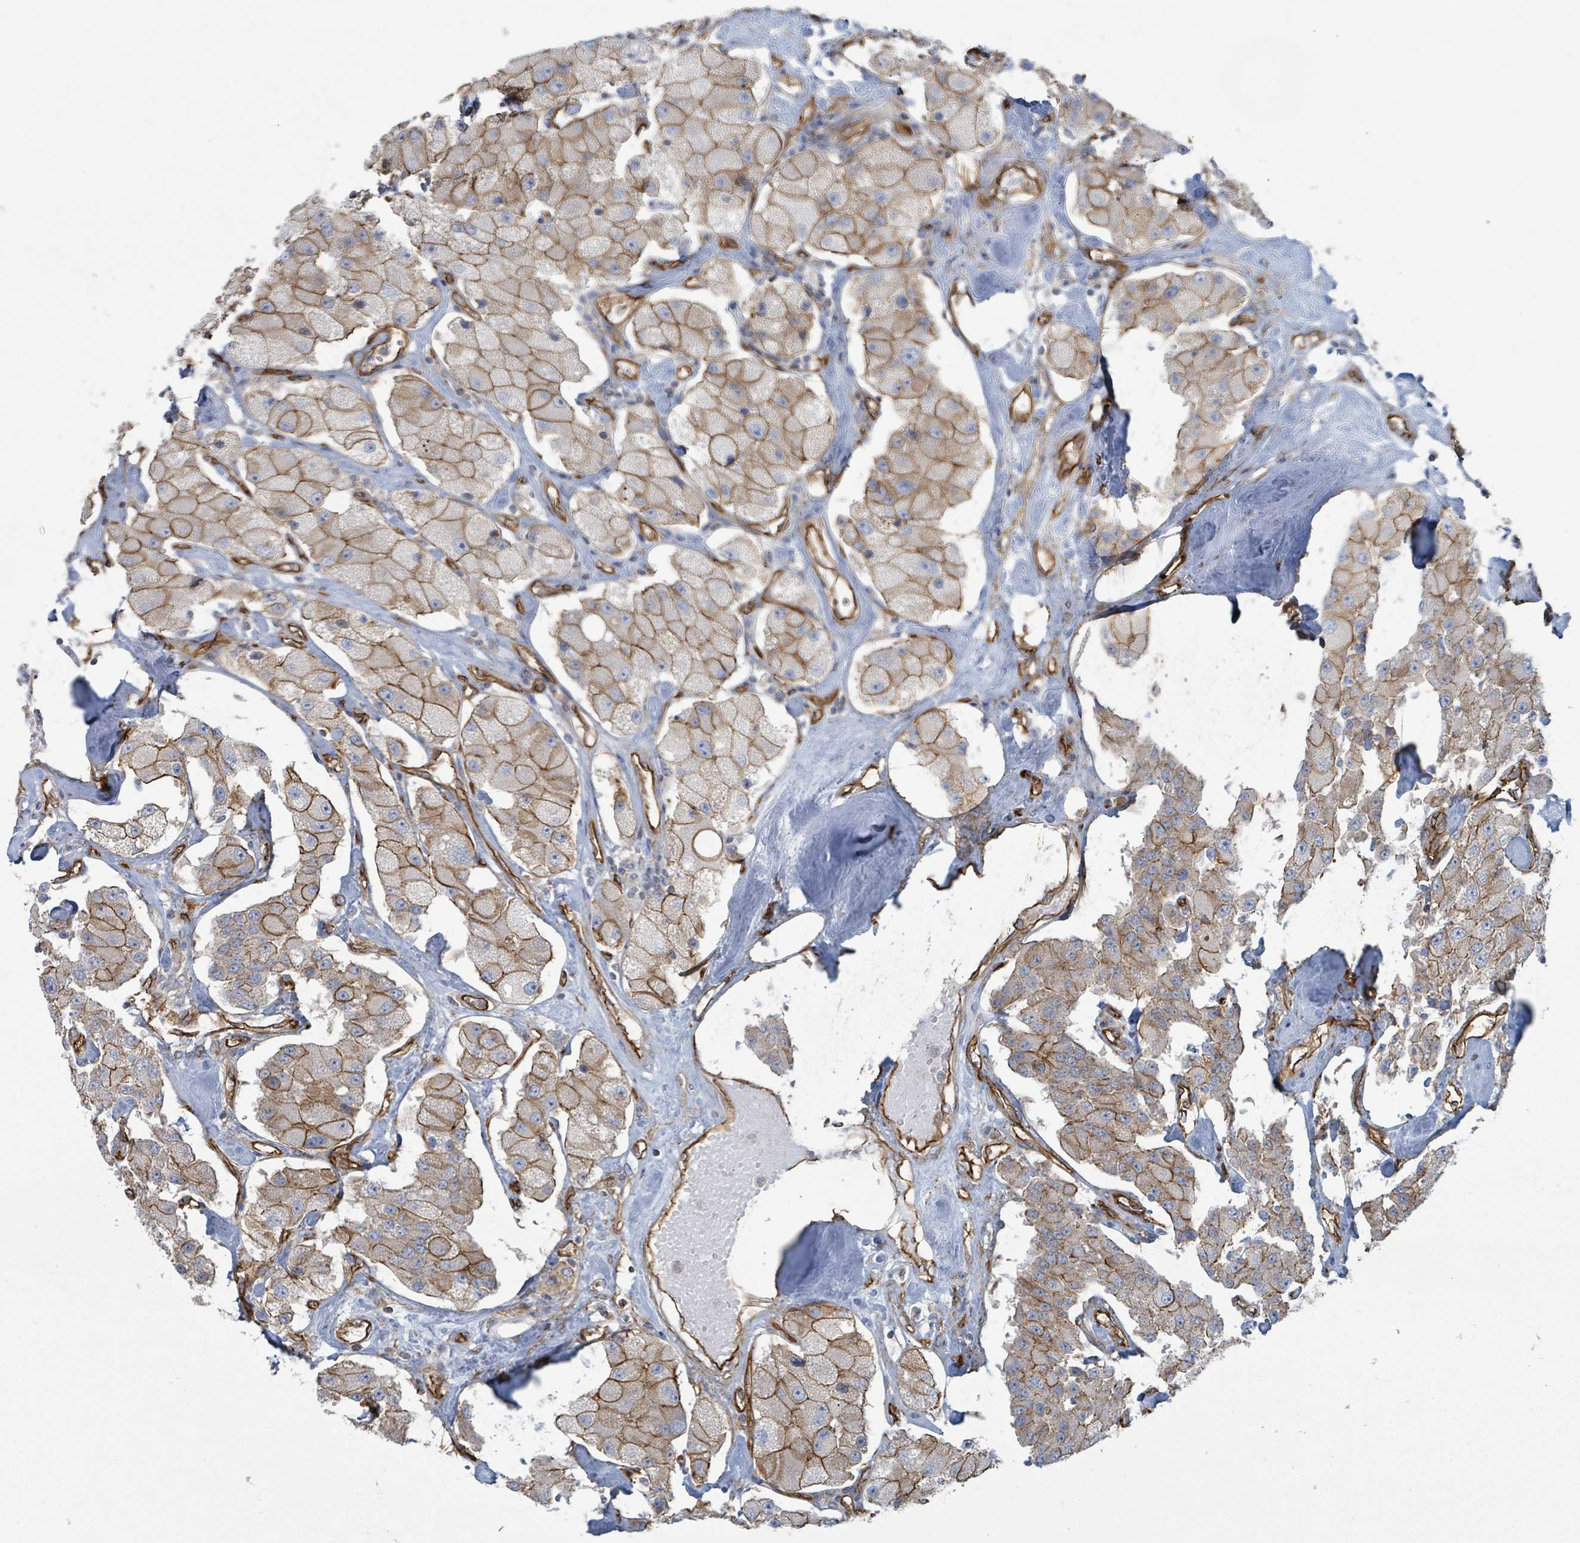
{"staining": {"intensity": "moderate", "quantity": ">75%", "location": "cytoplasmic/membranous"}, "tissue": "carcinoid", "cell_type": "Tumor cells", "image_type": "cancer", "snomed": [{"axis": "morphology", "description": "Carcinoid, malignant, NOS"}, {"axis": "topography", "description": "Pancreas"}], "caption": "Human carcinoid (malignant) stained with a protein marker exhibits moderate staining in tumor cells.", "gene": "LDOC1", "patient": {"sex": "male", "age": 41}}